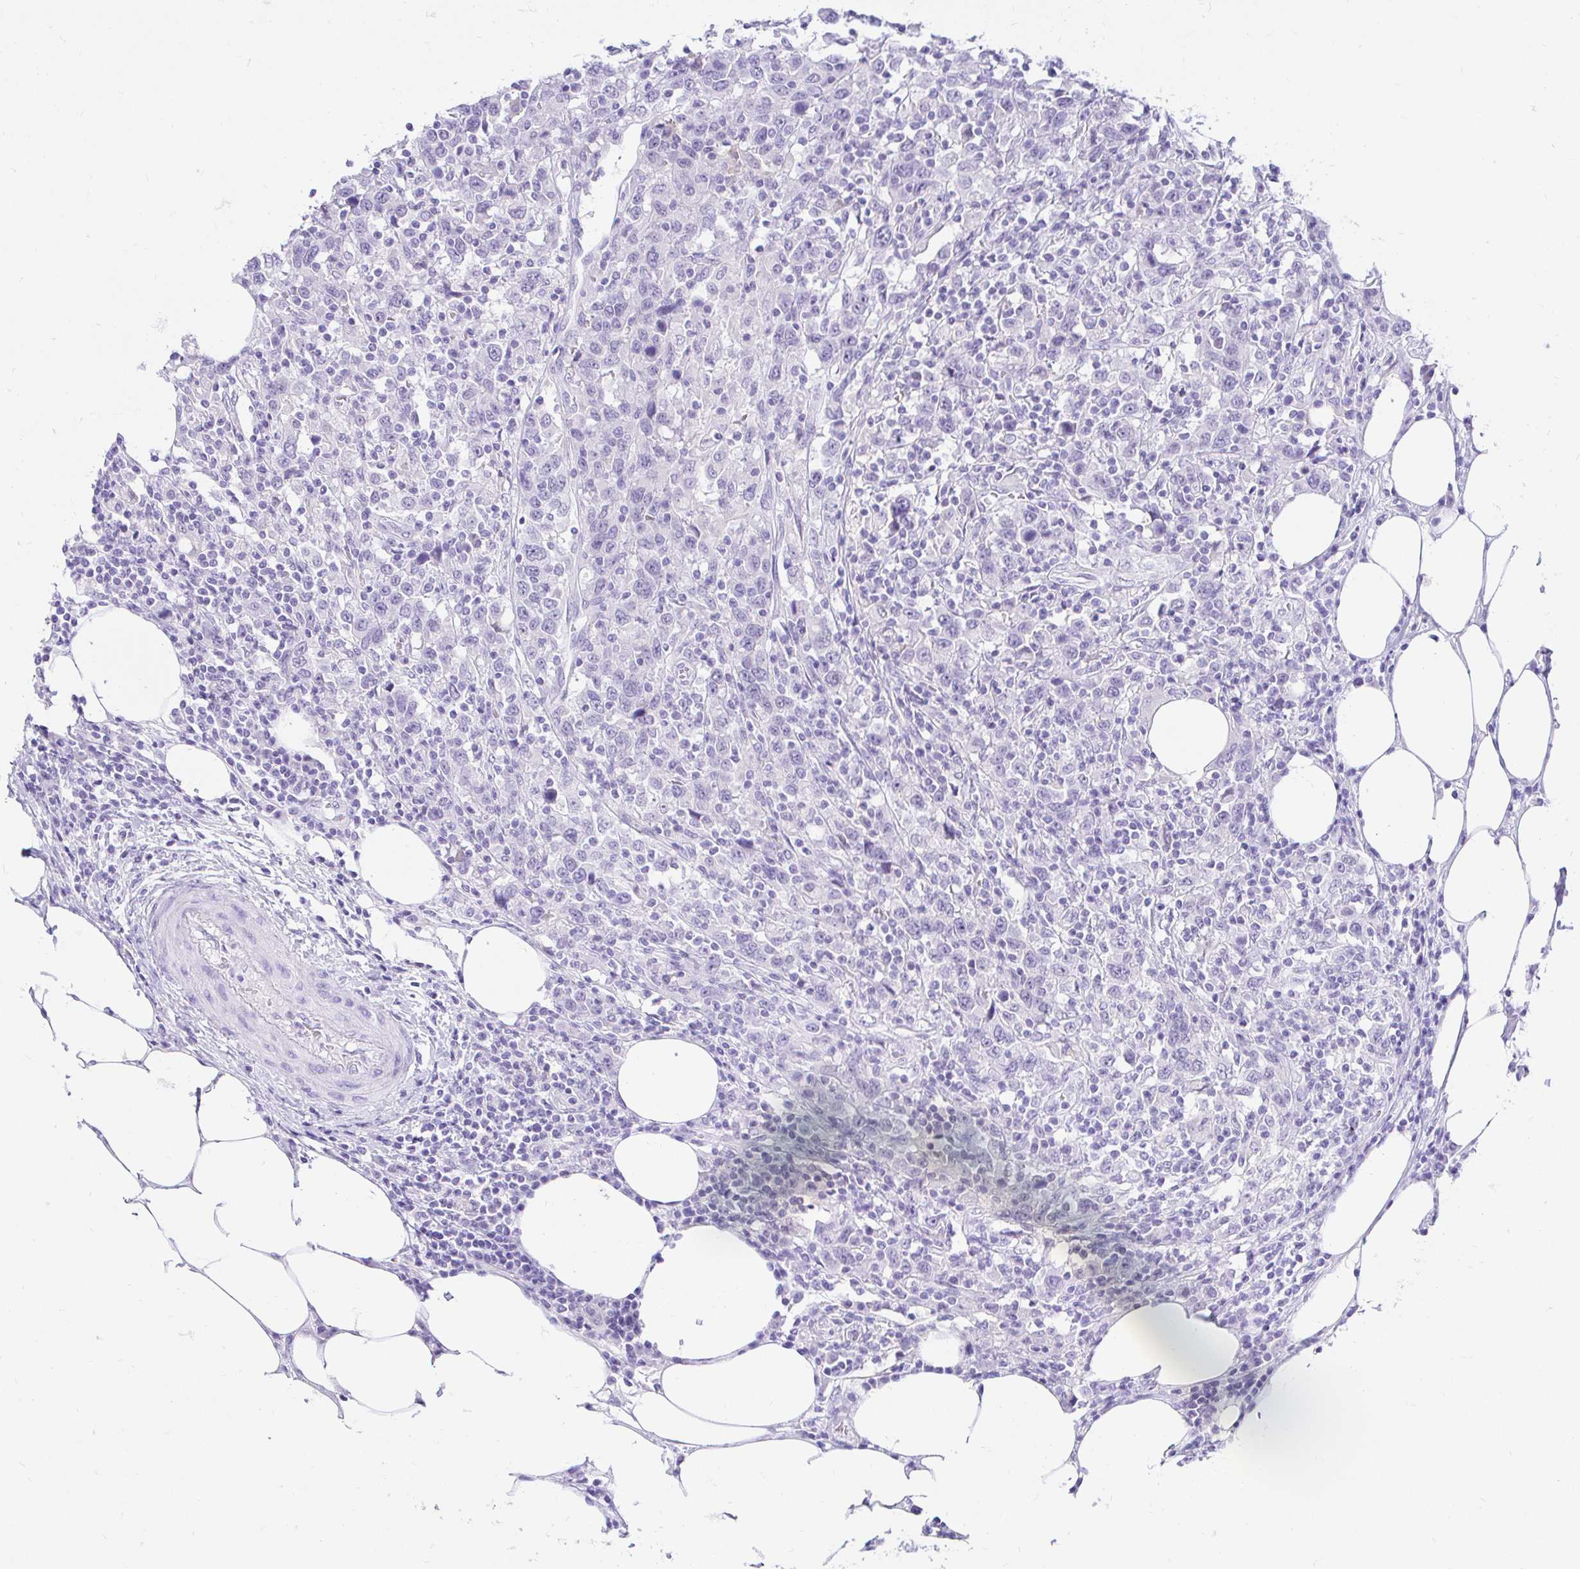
{"staining": {"intensity": "negative", "quantity": "none", "location": "none"}, "tissue": "urothelial cancer", "cell_type": "Tumor cells", "image_type": "cancer", "snomed": [{"axis": "morphology", "description": "Urothelial carcinoma, High grade"}, {"axis": "topography", "description": "Urinary bladder"}], "caption": "Immunohistochemical staining of human high-grade urothelial carcinoma demonstrates no significant staining in tumor cells. (DAB immunohistochemistry with hematoxylin counter stain).", "gene": "FATE1", "patient": {"sex": "male", "age": 61}}